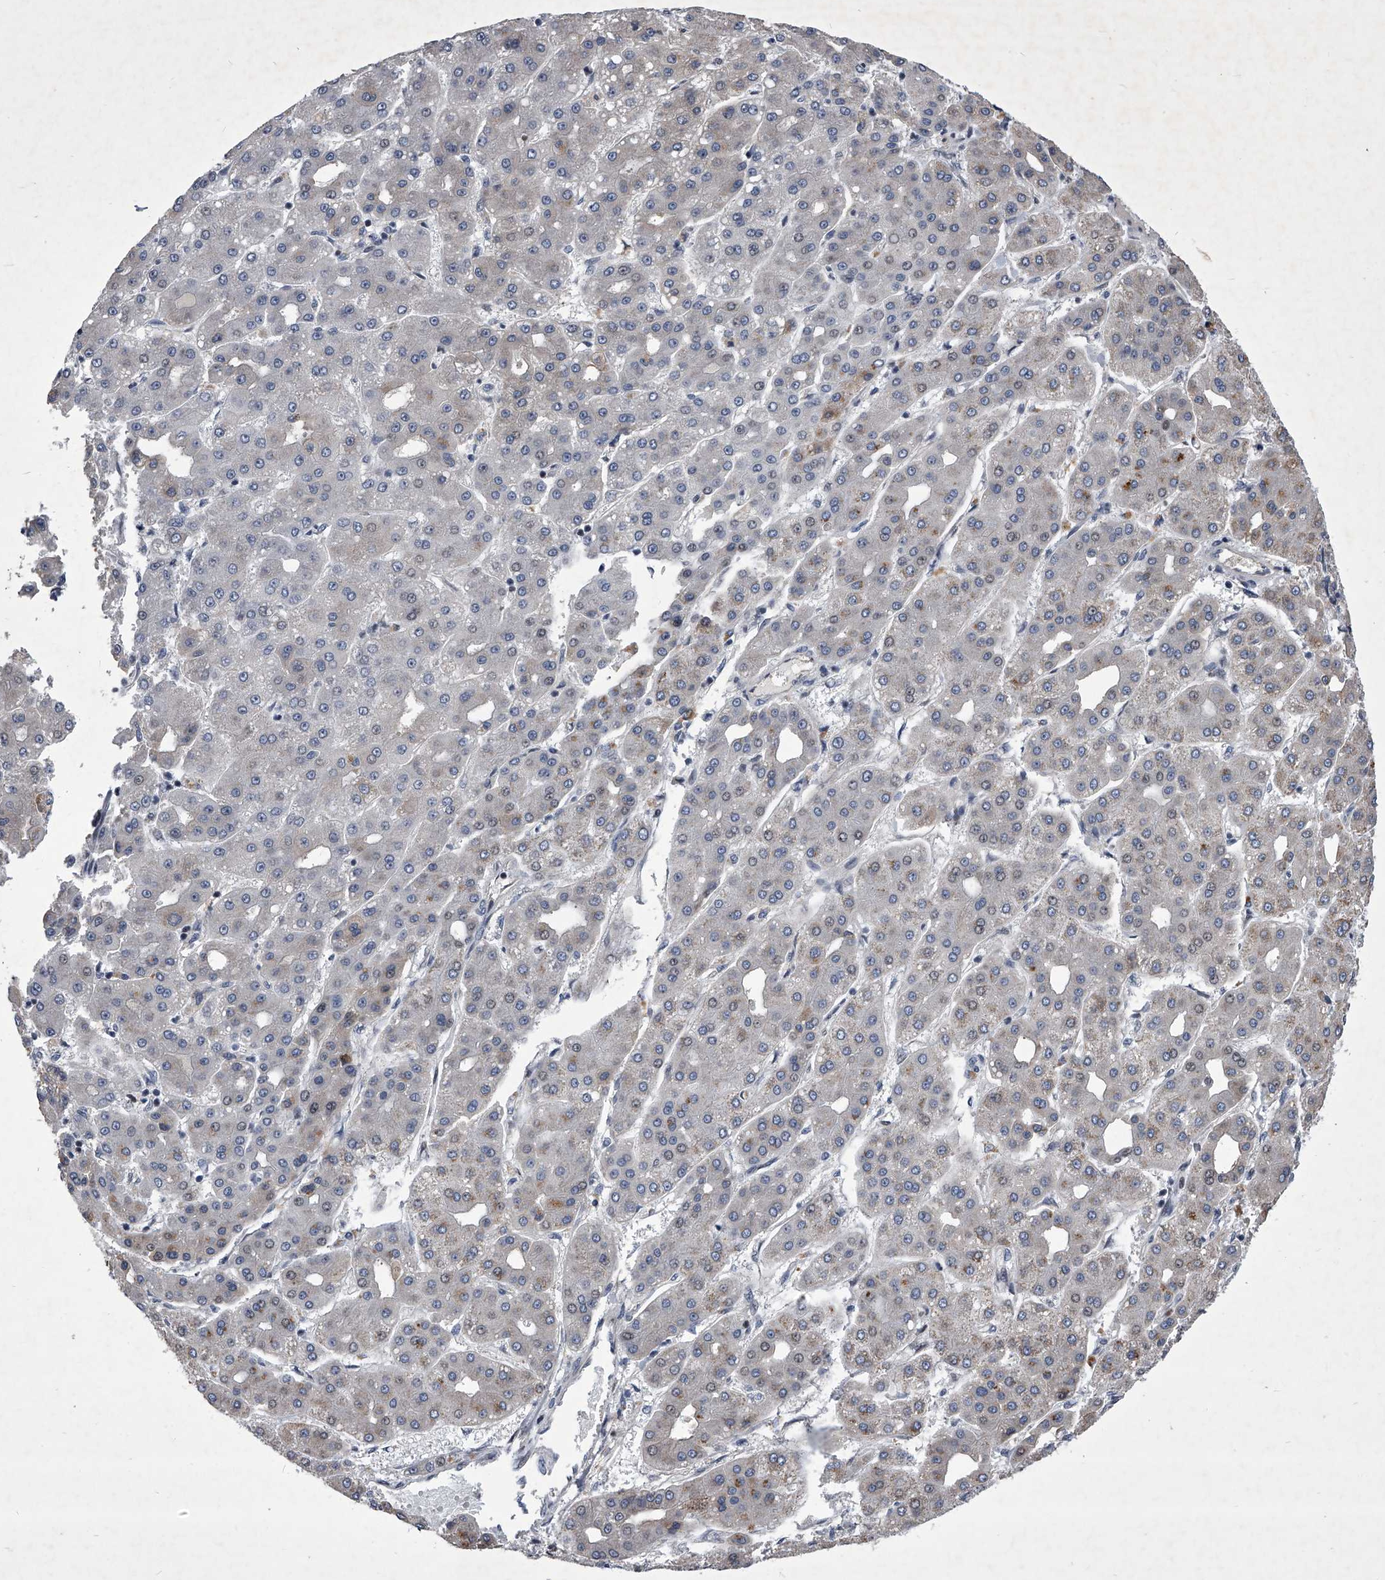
{"staining": {"intensity": "moderate", "quantity": "<25%", "location": "cytoplasmic/membranous"}, "tissue": "liver cancer", "cell_type": "Tumor cells", "image_type": "cancer", "snomed": [{"axis": "morphology", "description": "Carcinoma, Hepatocellular, NOS"}, {"axis": "topography", "description": "Liver"}], "caption": "IHC (DAB (3,3'-diaminobenzidine)) staining of liver cancer demonstrates moderate cytoplasmic/membranous protein staining in about <25% of tumor cells.", "gene": "ZNF76", "patient": {"sex": "male", "age": 65}}